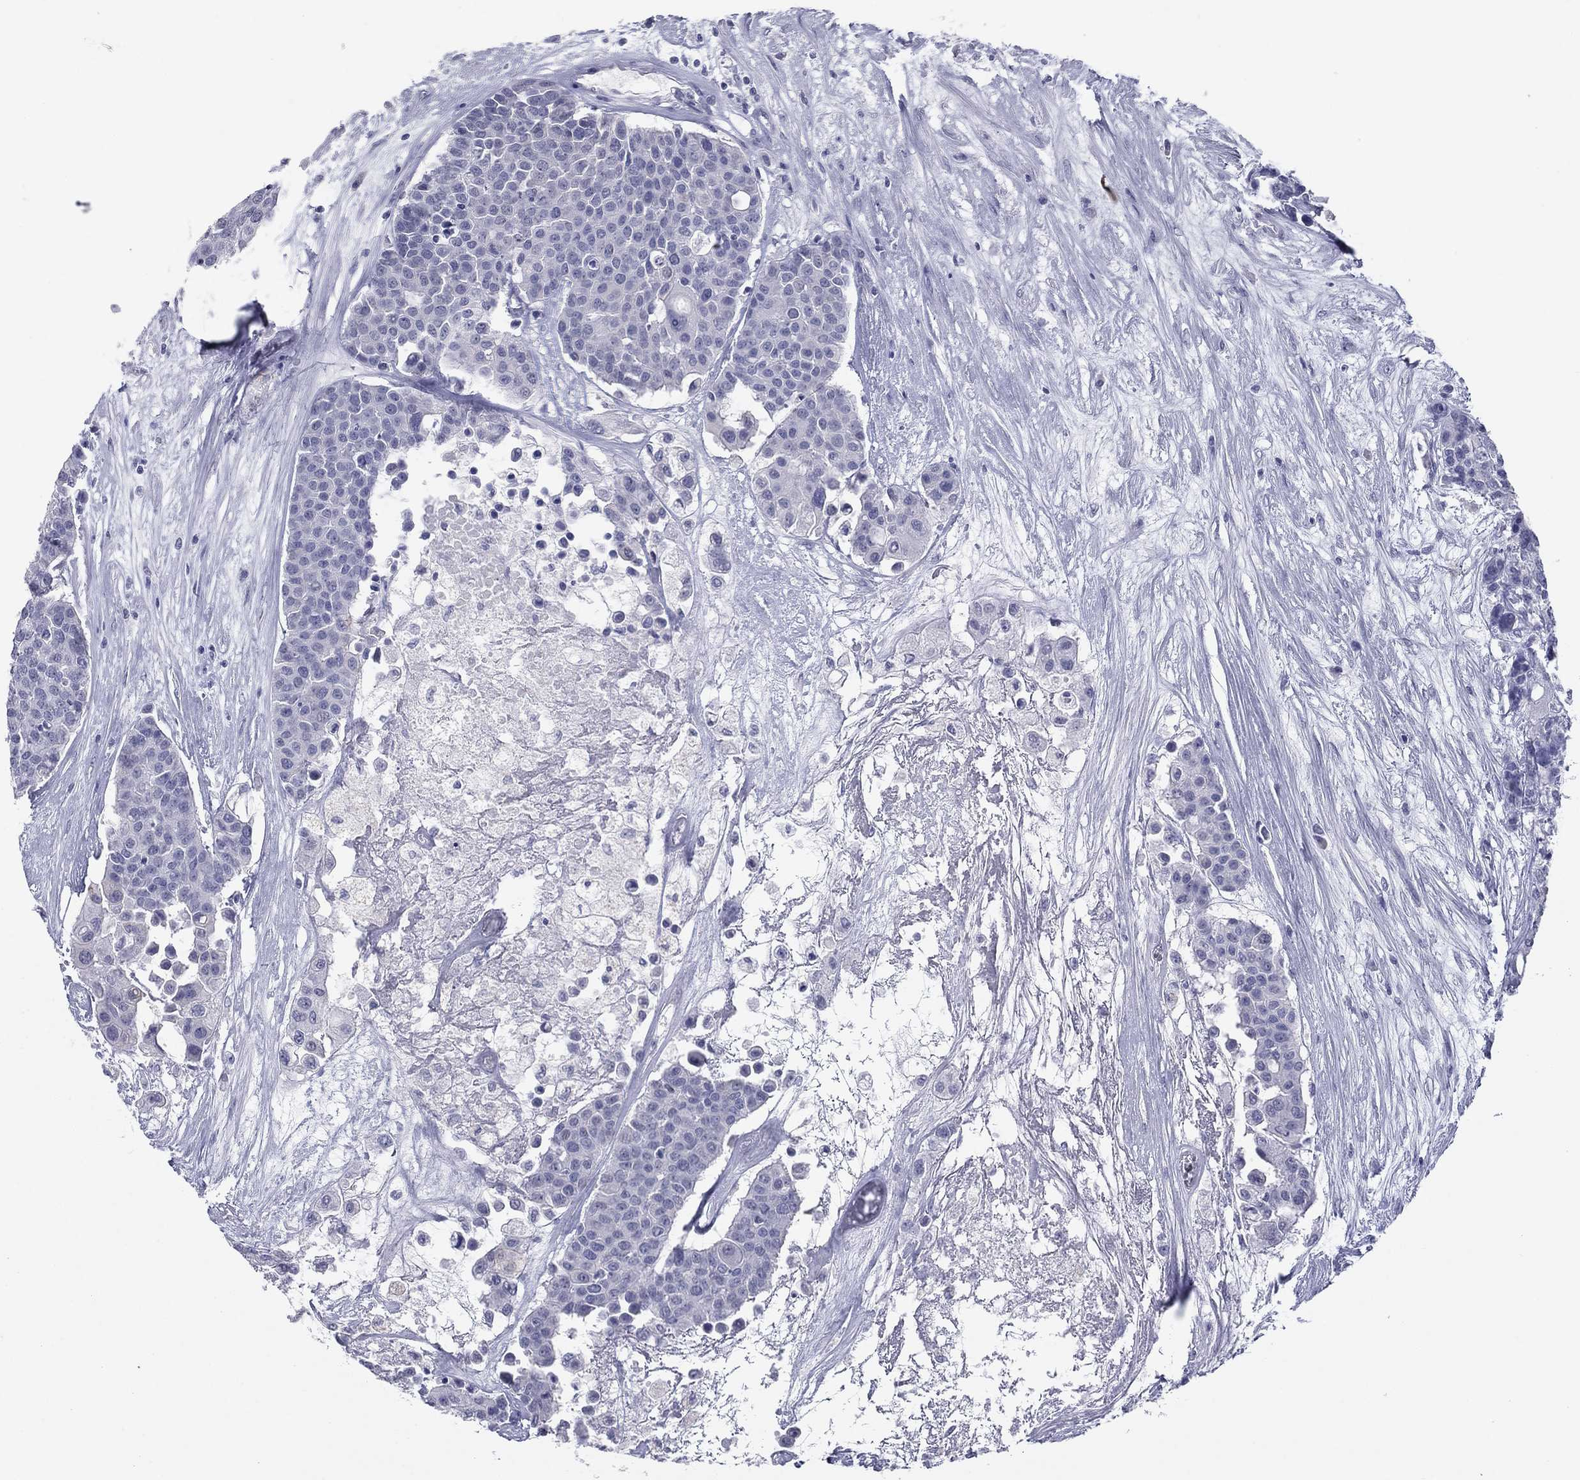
{"staining": {"intensity": "negative", "quantity": "none", "location": "none"}, "tissue": "carcinoid", "cell_type": "Tumor cells", "image_type": "cancer", "snomed": [{"axis": "morphology", "description": "Carcinoid, malignant, NOS"}, {"axis": "topography", "description": "Colon"}], "caption": "A photomicrograph of malignant carcinoid stained for a protein demonstrates no brown staining in tumor cells.", "gene": "KRT75", "patient": {"sex": "male", "age": 81}}